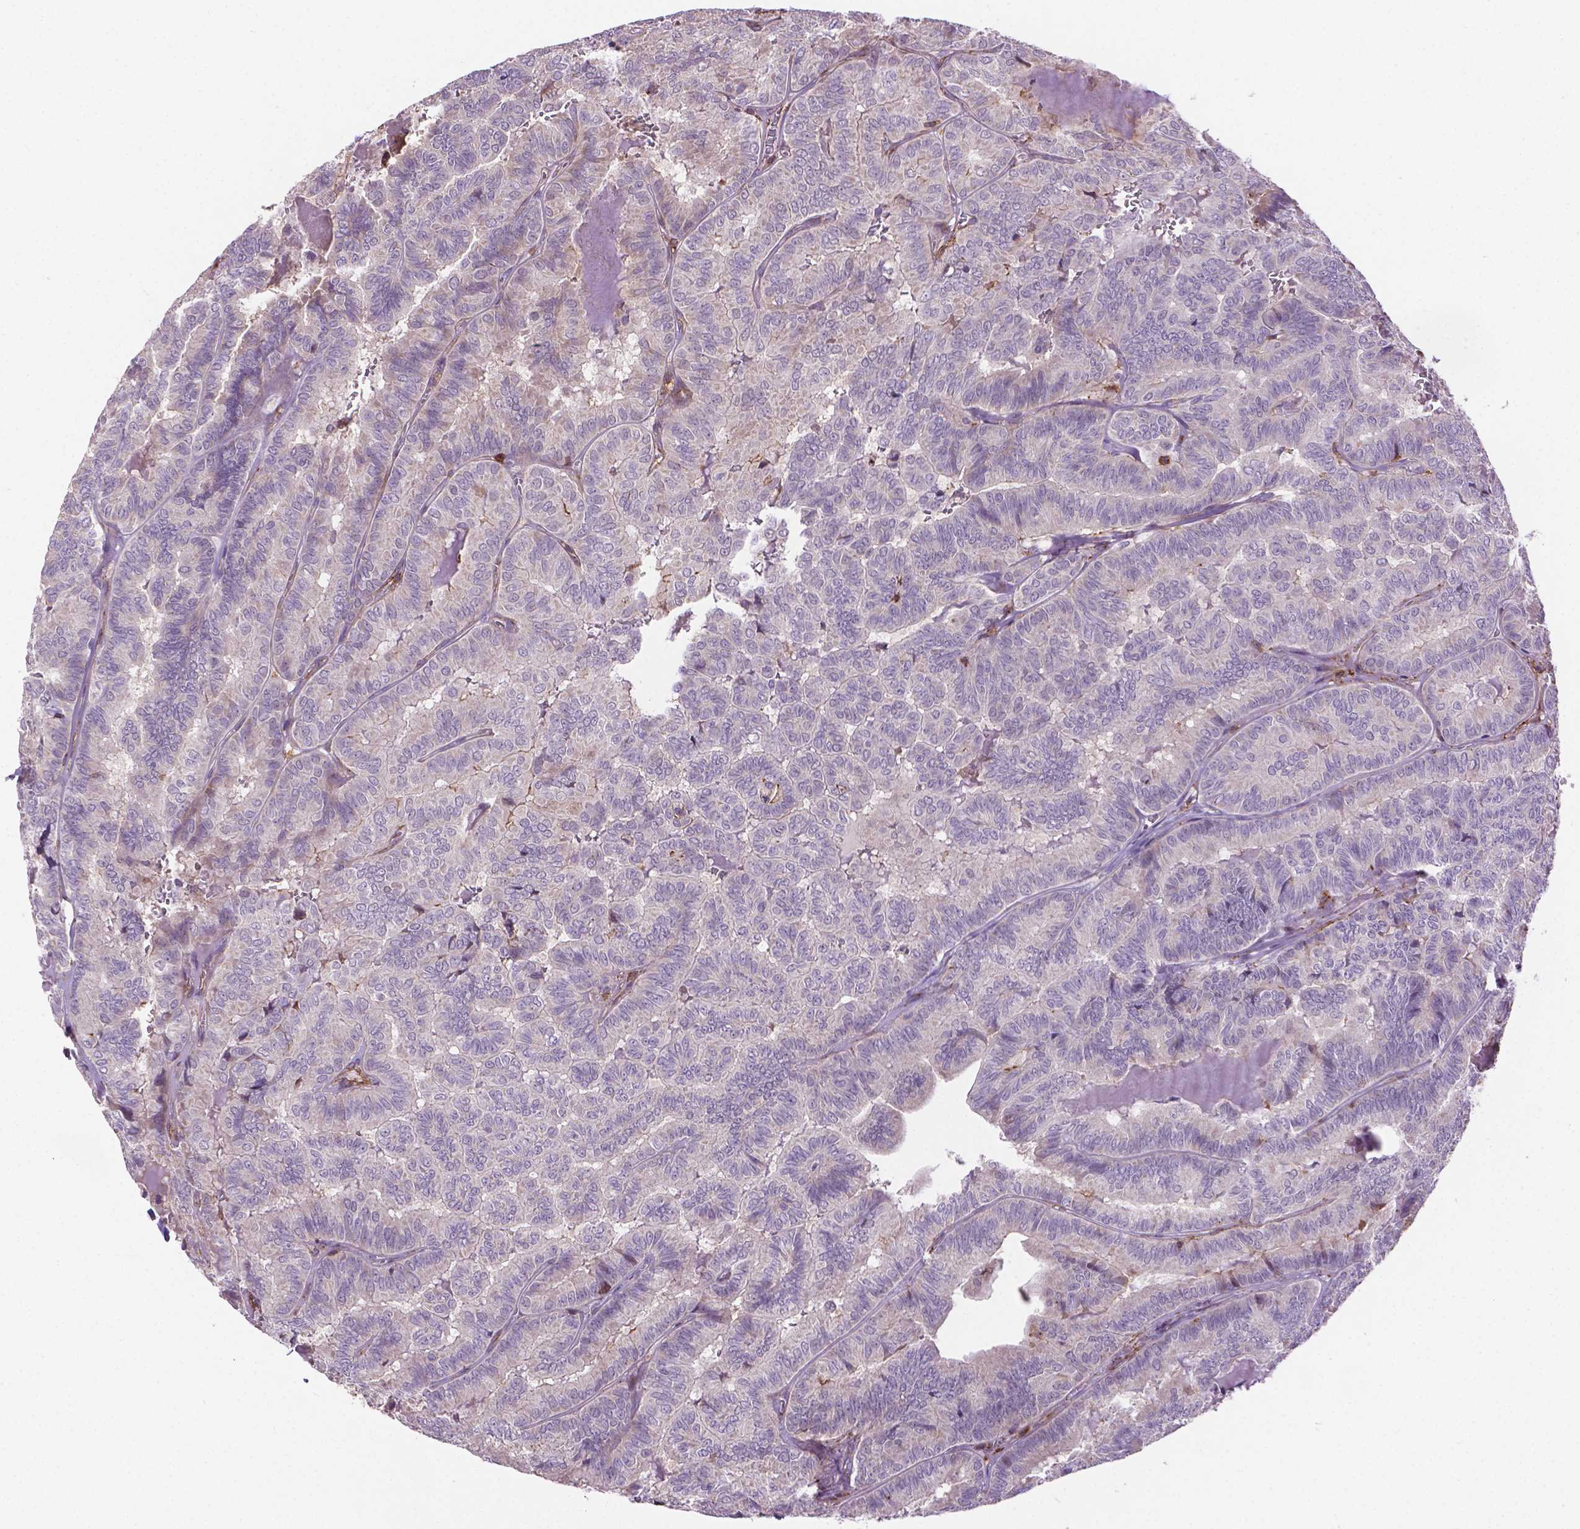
{"staining": {"intensity": "negative", "quantity": "none", "location": "none"}, "tissue": "thyroid cancer", "cell_type": "Tumor cells", "image_type": "cancer", "snomed": [{"axis": "morphology", "description": "Papillary adenocarcinoma, NOS"}, {"axis": "topography", "description": "Thyroid gland"}], "caption": "IHC image of neoplastic tissue: human papillary adenocarcinoma (thyroid) stained with DAB shows no significant protein staining in tumor cells.", "gene": "ACAD10", "patient": {"sex": "female", "age": 75}}